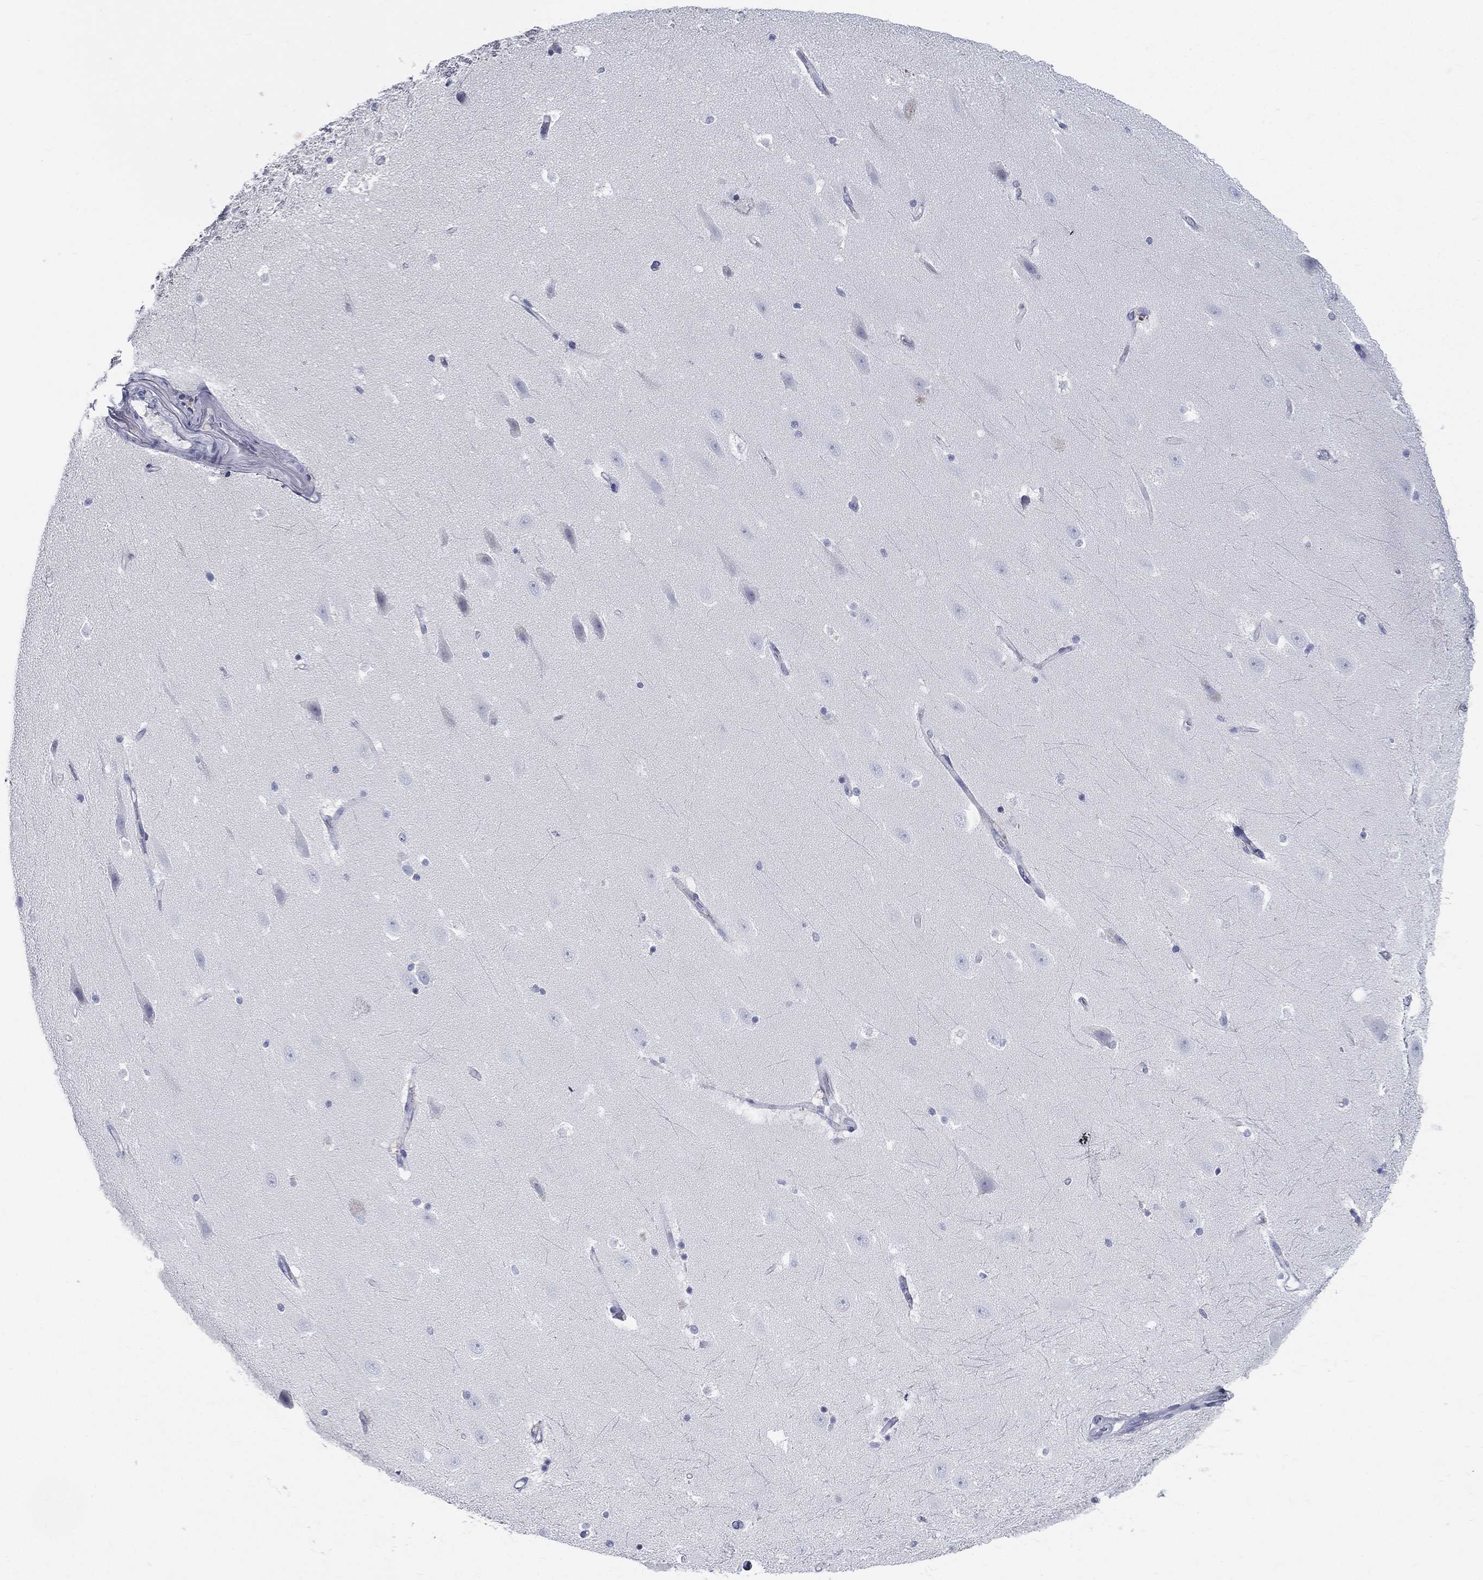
{"staining": {"intensity": "negative", "quantity": "none", "location": "none"}, "tissue": "hippocampus", "cell_type": "Glial cells", "image_type": "normal", "snomed": [{"axis": "morphology", "description": "Normal tissue, NOS"}, {"axis": "topography", "description": "Hippocampus"}], "caption": "This is a histopathology image of immunohistochemistry (IHC) staining of normal hippocampus, which shows no expression in glial cells.", "gene": "DEFB121", "patient": {"sex": "male", "age": 49}}